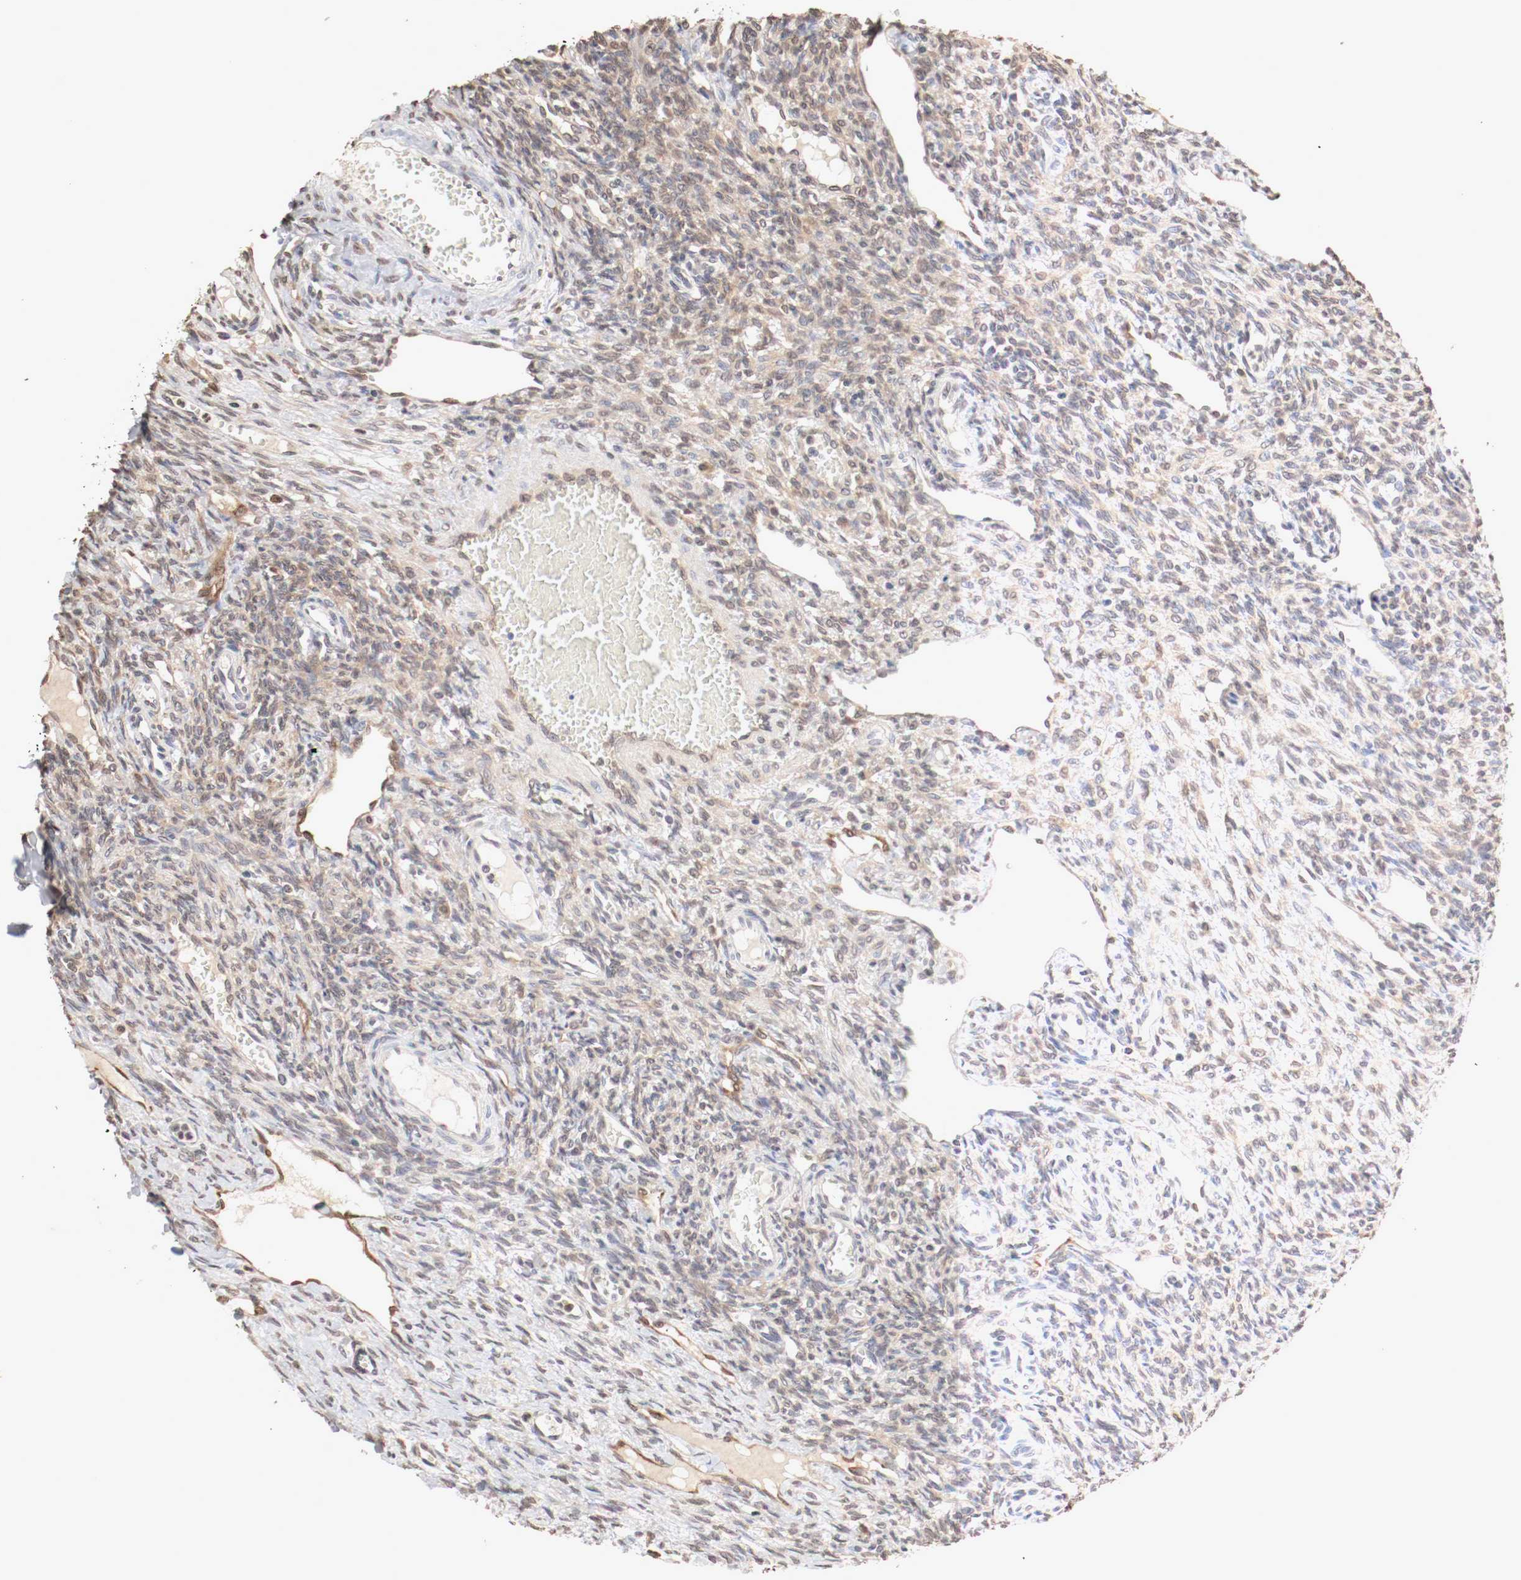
{"staining": {"intensity": "weak", "quantity": ">75%", "location": "cytoplasmic/membranous,nuclear"}, "tissue": "ovary", "cell_type": "Ovarian stroma cells", "image_type": "normal", "snomed": [{"axis": "morphology", "description": "Normal tissue, NOS"}, {"axis": "topography", "description": "Ovary"}], "caption": "High-power microscopy captured an immunohistochemistry (IHC) image of unremarkable ovary, revealing weak cytoplasmic/membranous,nuclear positivity in about >75% of ovarian stroma cells. The staining was performed using DAB (3,3'-diaminobenzidine), with brown indicating positive protein expression. Nuclei are stained blue with hematoxylin.", "gene": "WASL", "patient": {"sex": "female", "age": 33}}